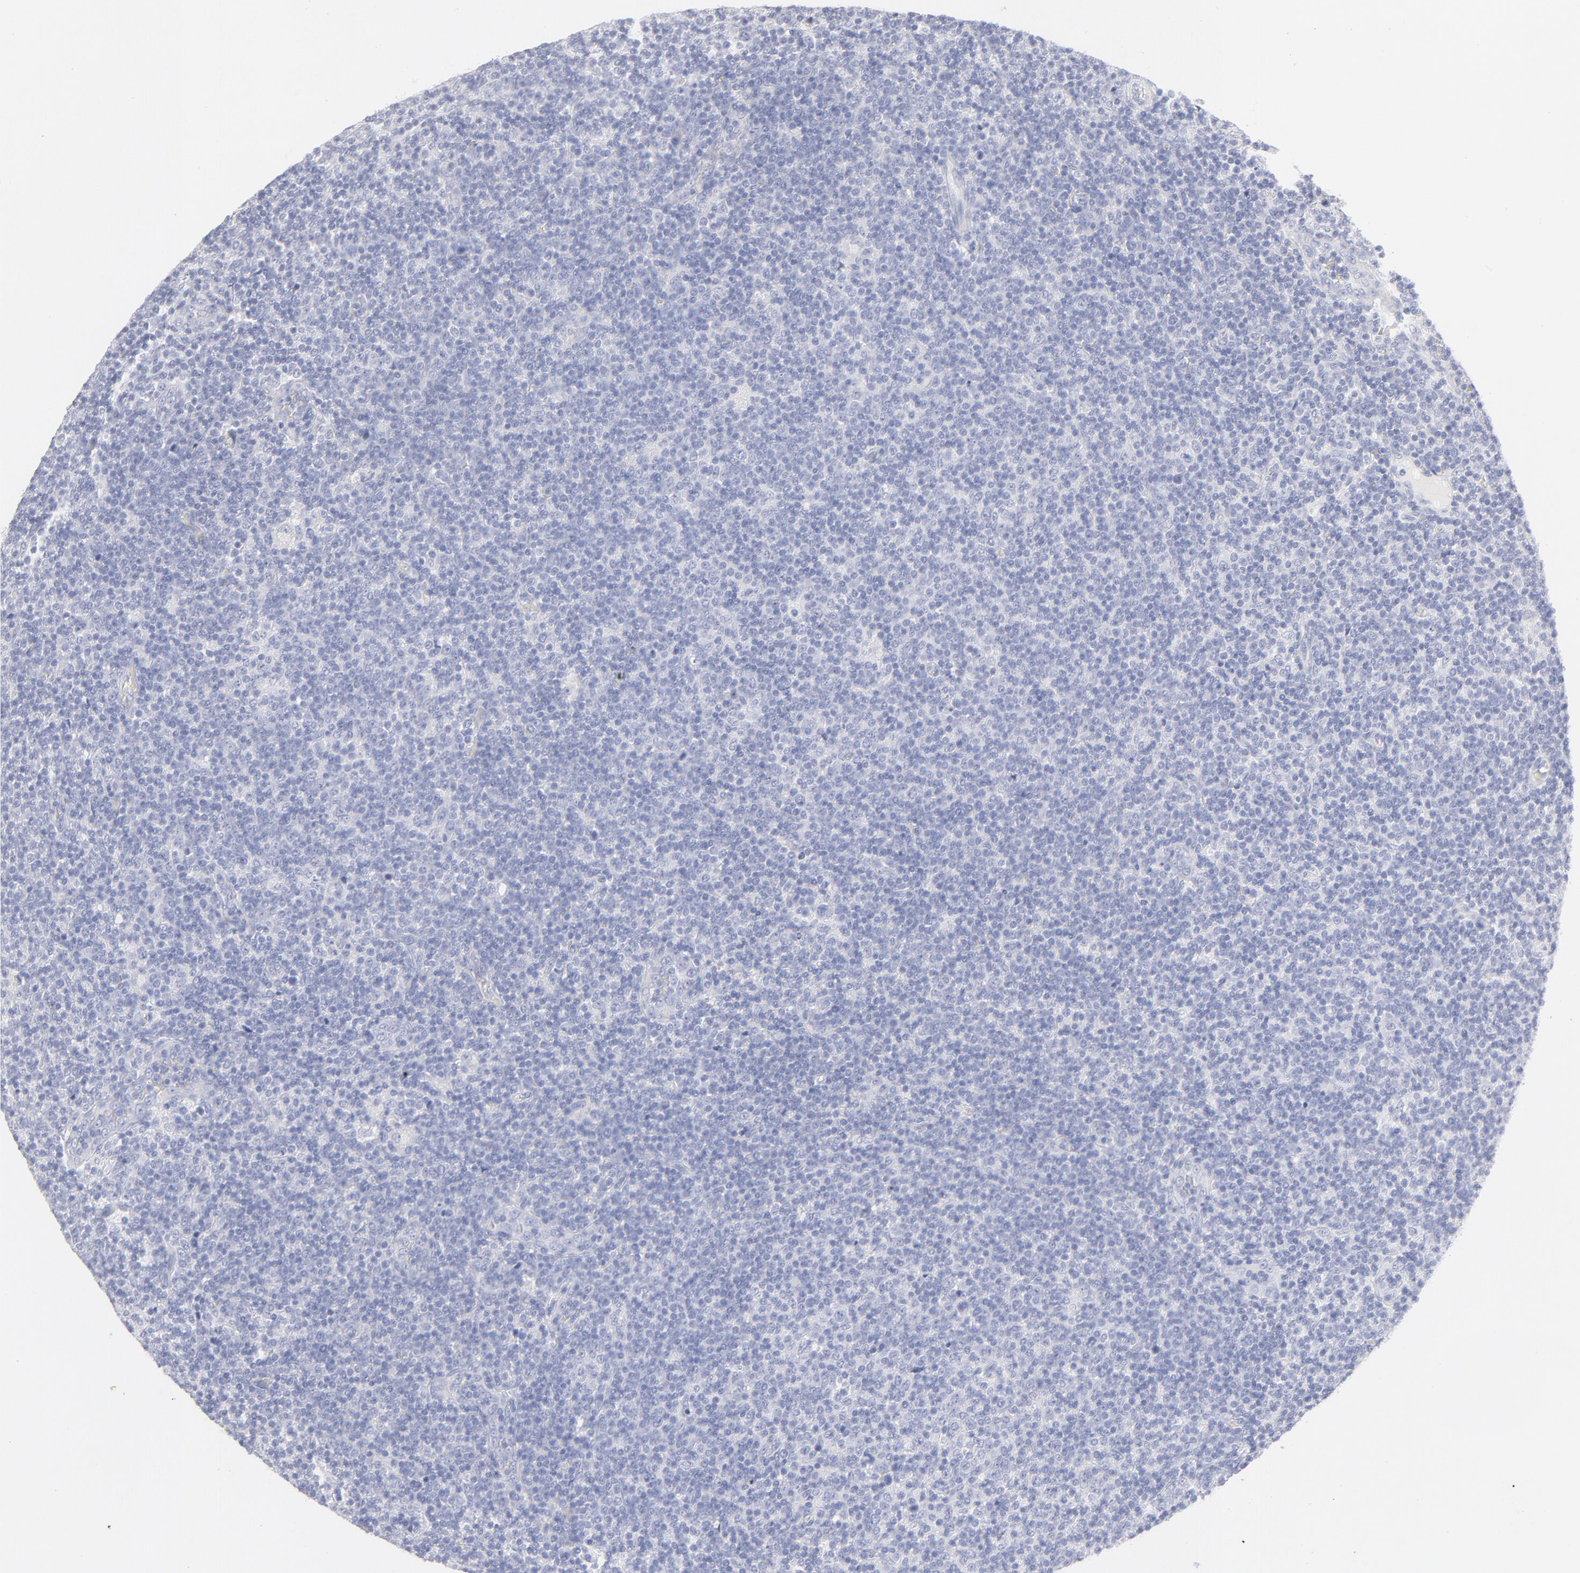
{"staining": {"intensity": "negative", "quantity": "none", "location": "none"}, "tissue": "lymphoma", "cell_type": "Tumor cells", "image_type": "cancer", "snomed": [{"axis": "morphology", "description": "Malignant lymphoma, non-Hodgkin's type, Low grade"}, {"axis": "topography", "description": "Lymph node"}], "caption": "DAB (3,3'-diaminobenzidine) immunohistochemical staining of malignant lymphoma, non-Hodgkin's type (low-grade) exhibits no significant positivity in tumor cells.", "gene": "ELF3", "patient": {"sex": "male", "age": 70}}